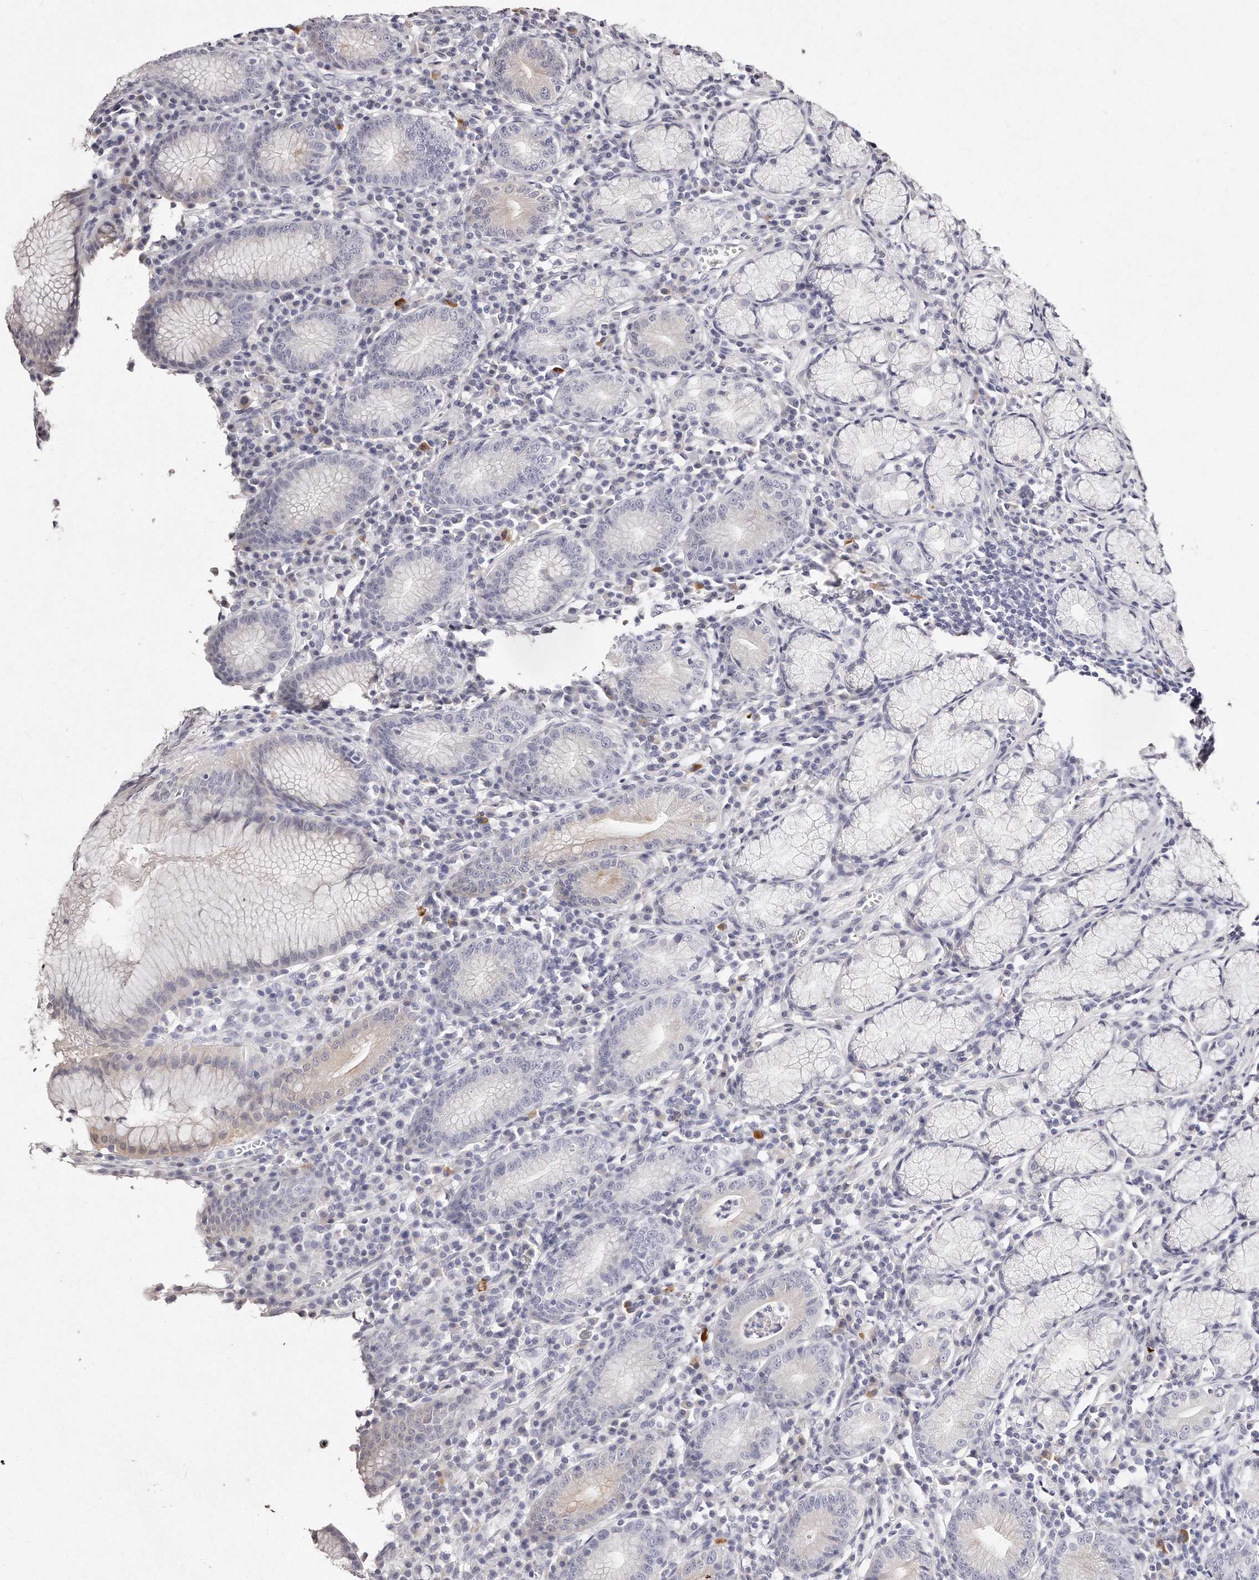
{"staining": {"intensity": "negative", "quantity": "none", "location": "none"}, "tissue": "stomach", "cell_type": "Glandular cells", "image_type": "normal", "snomed": [{"axis": "morphology", "description": "Normal tissue, NOS"}, {"axis": "topography", "description": "Stomach"}], "caption": "The histopathology image exhibits no significant staining in glandular cells of stomach.", "gene": "GDA", "patient": {"sex": "male", "age": 55}}